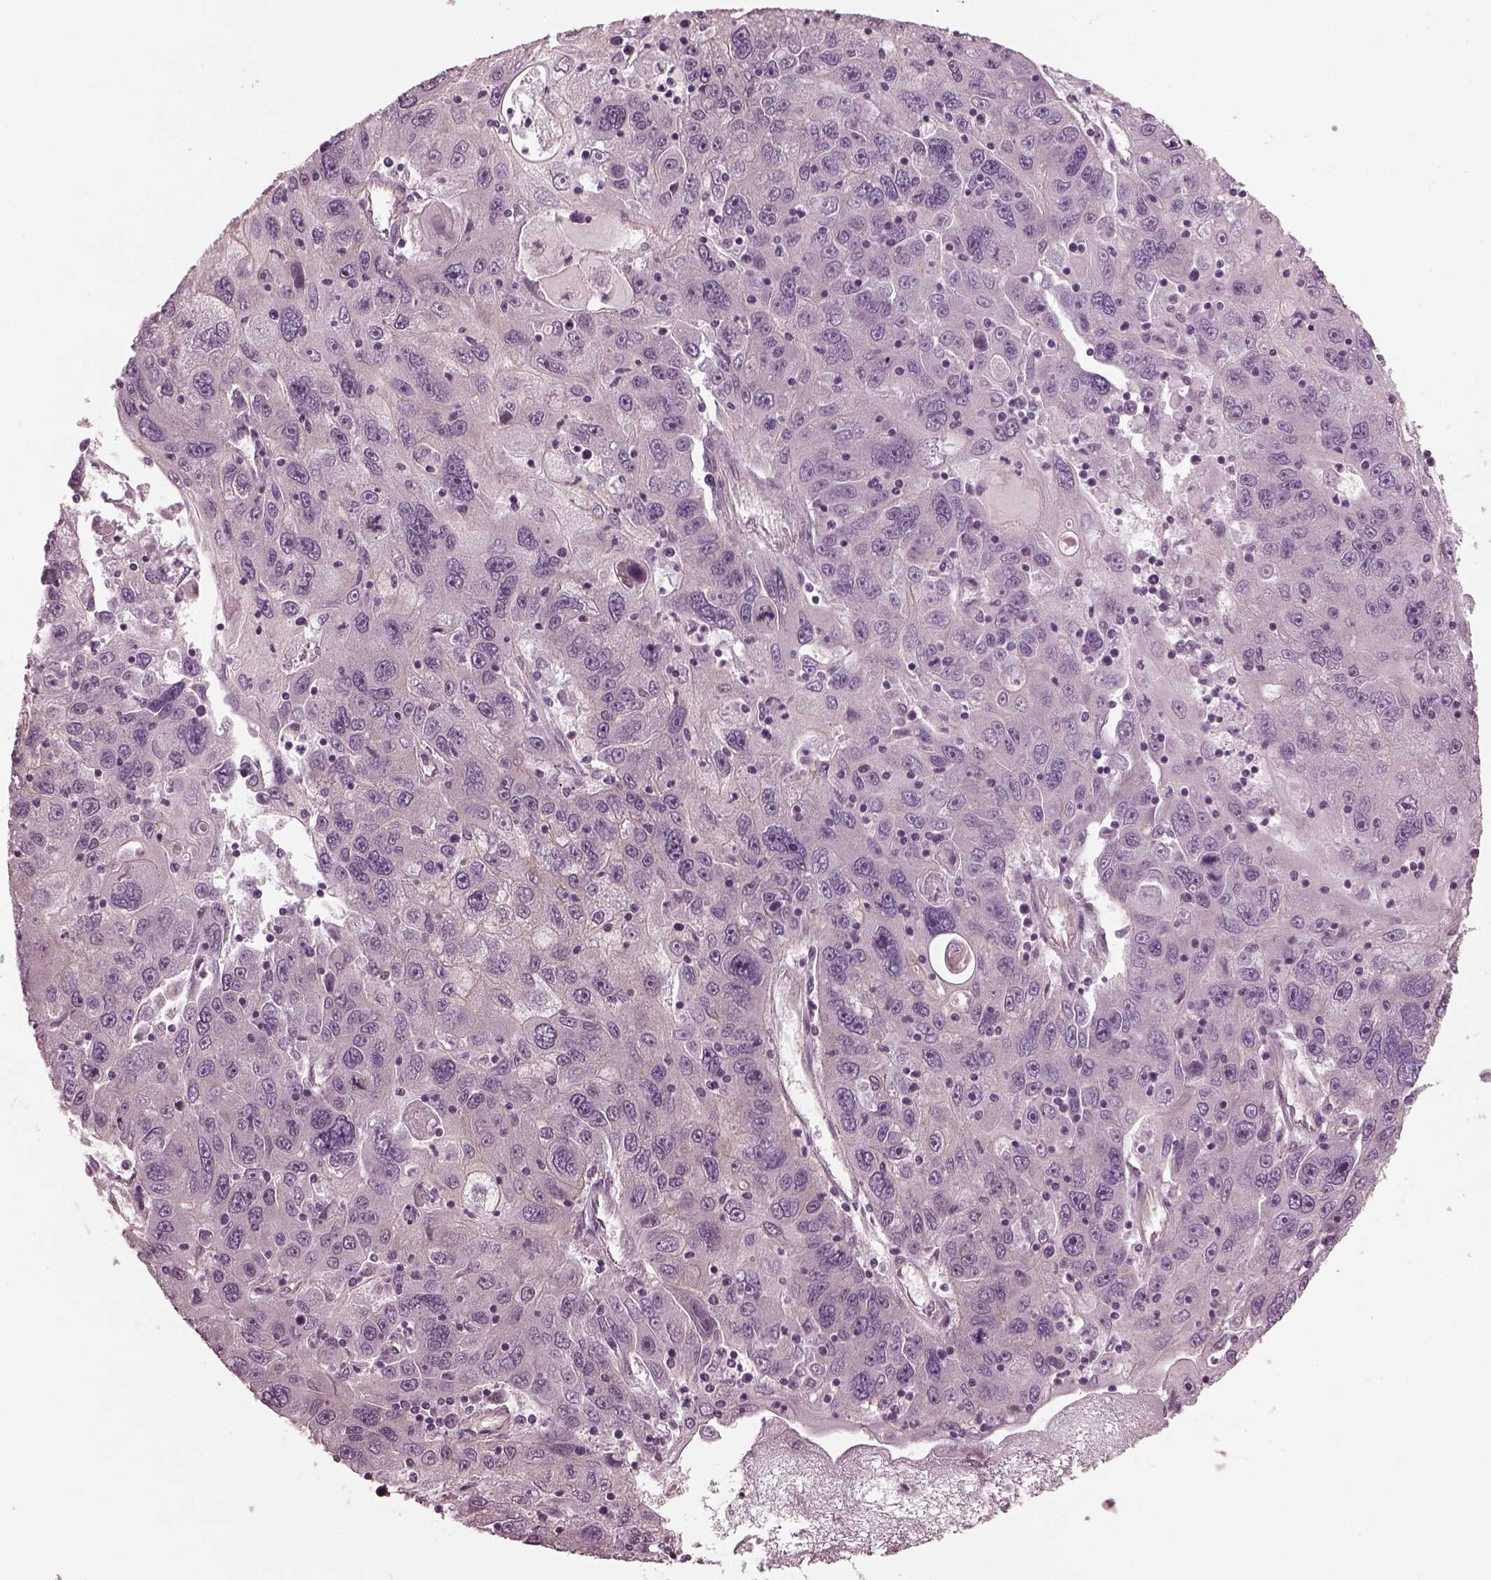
{"staining": {"intensity": "negative", "quantity": "none", "location": "none"}, "tissue": "stomach cancer", "cell_type": "Tumor cells", "image_type": "cancer", "snomed": [{"axis": "morphology", "description": "Adenocarcinoma, NOS"}, {"axis": "topography", "description": "Stomach"}], "caption": "Human stomach cancer stained for a protein using immunohistochemistry demonstrates no expression in tumor cells.", "gene": "ODAD1", "patient": {"sex": "male", "age": 56}}